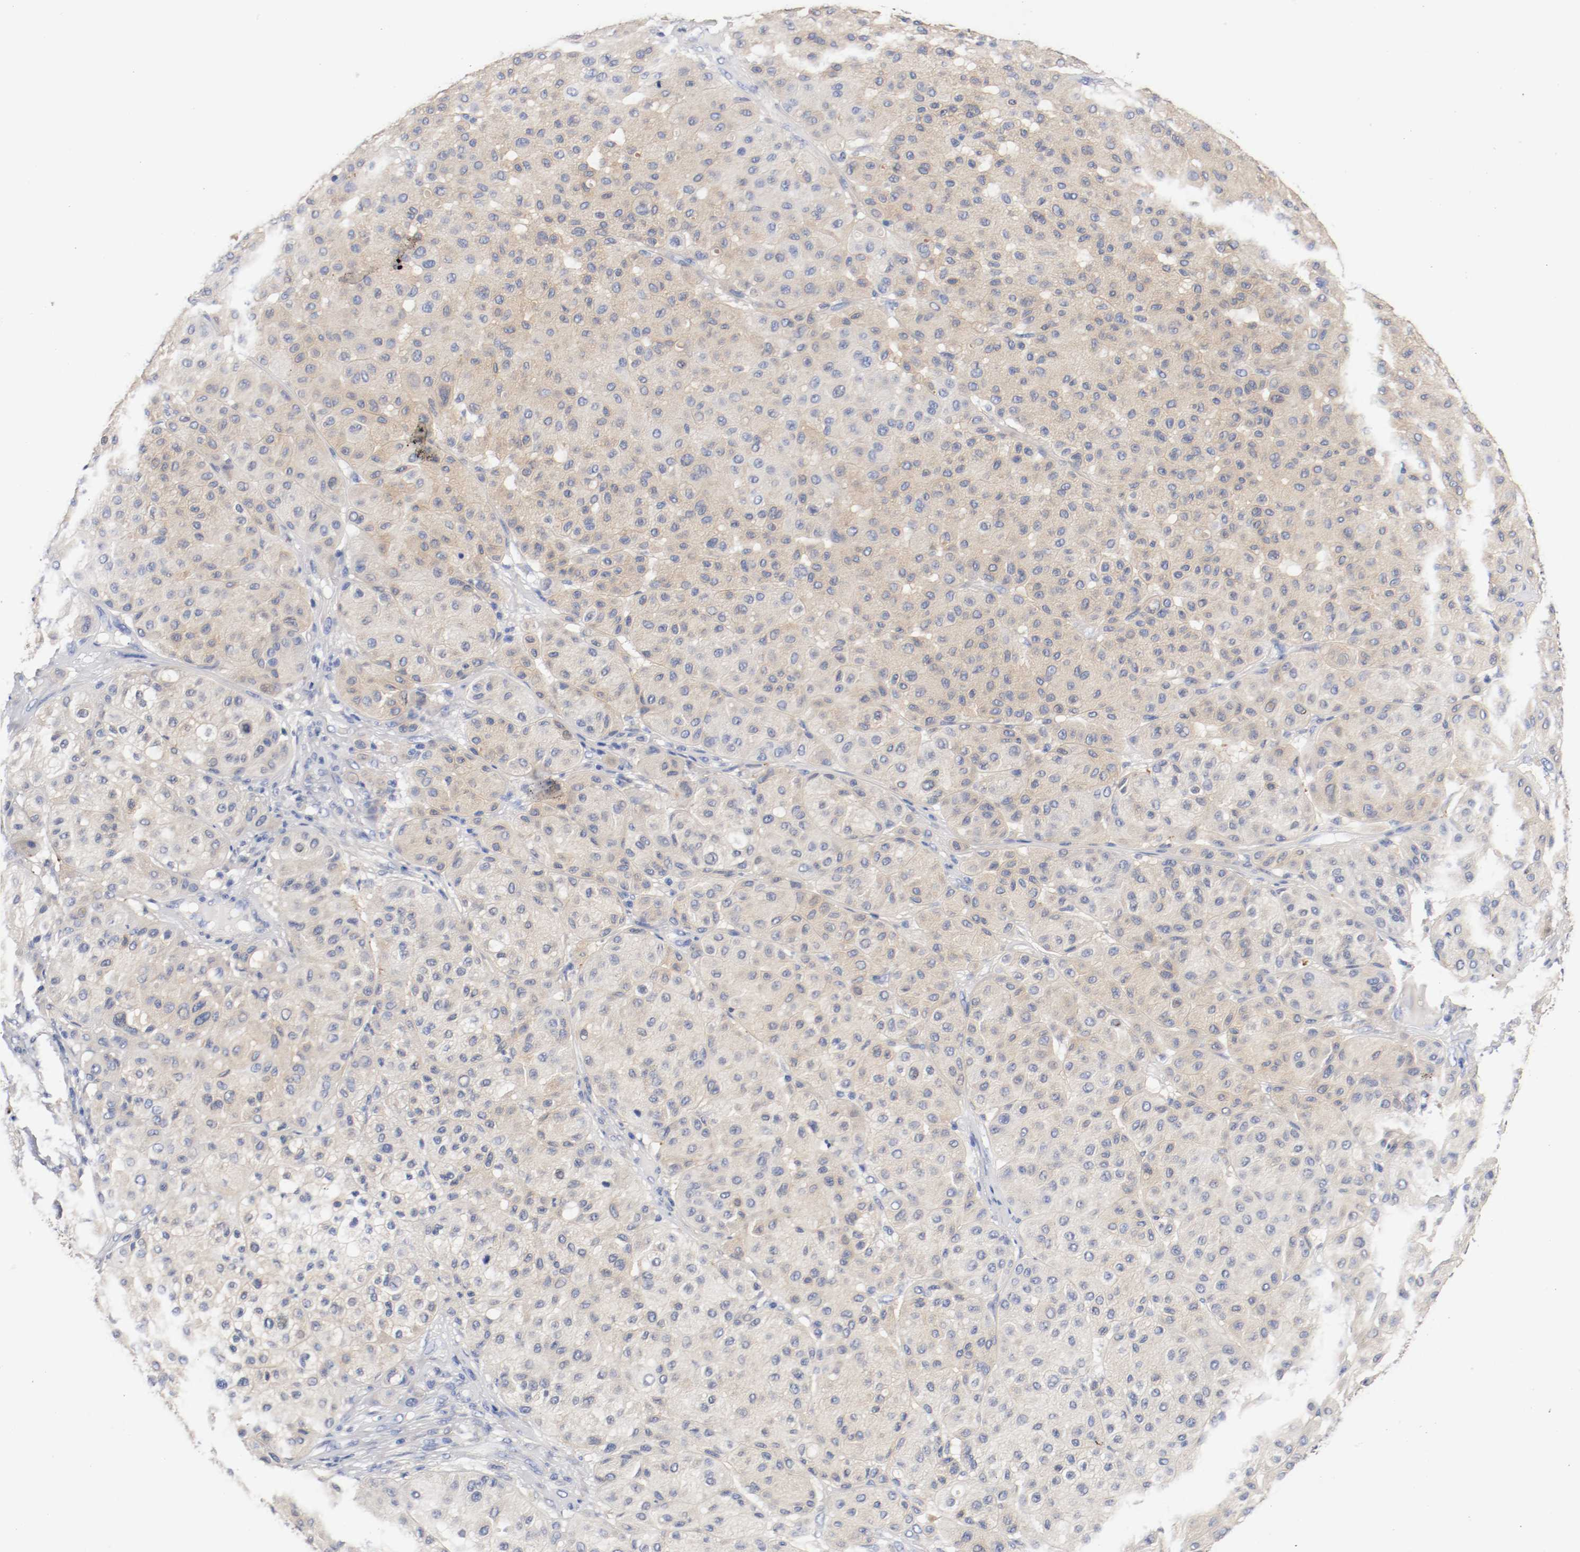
{"staining": {"intensity": "weak", "quantity": ">75%", "location": "cytoplasmic/membranous"}, "tissue": "melanoma", "cell_type": "Tumor cells", "image_type": "cancer", "snomed": [{"axis": "morphology", "description": "Normal tissue, NOS"}, {"axis": "morphology", "description": "Malignant melanoma, Metastatic site"}, {"axis": "topography", "description": "Skin"}], "caption": "Protein expression analysis of malignant melanoma (metastatic site) demonstrates weak cytoplasmic/membranous staining in about >75% of tumor cells.", "gene": "HGS", "patient": {"sex": "male", "age": 41}}